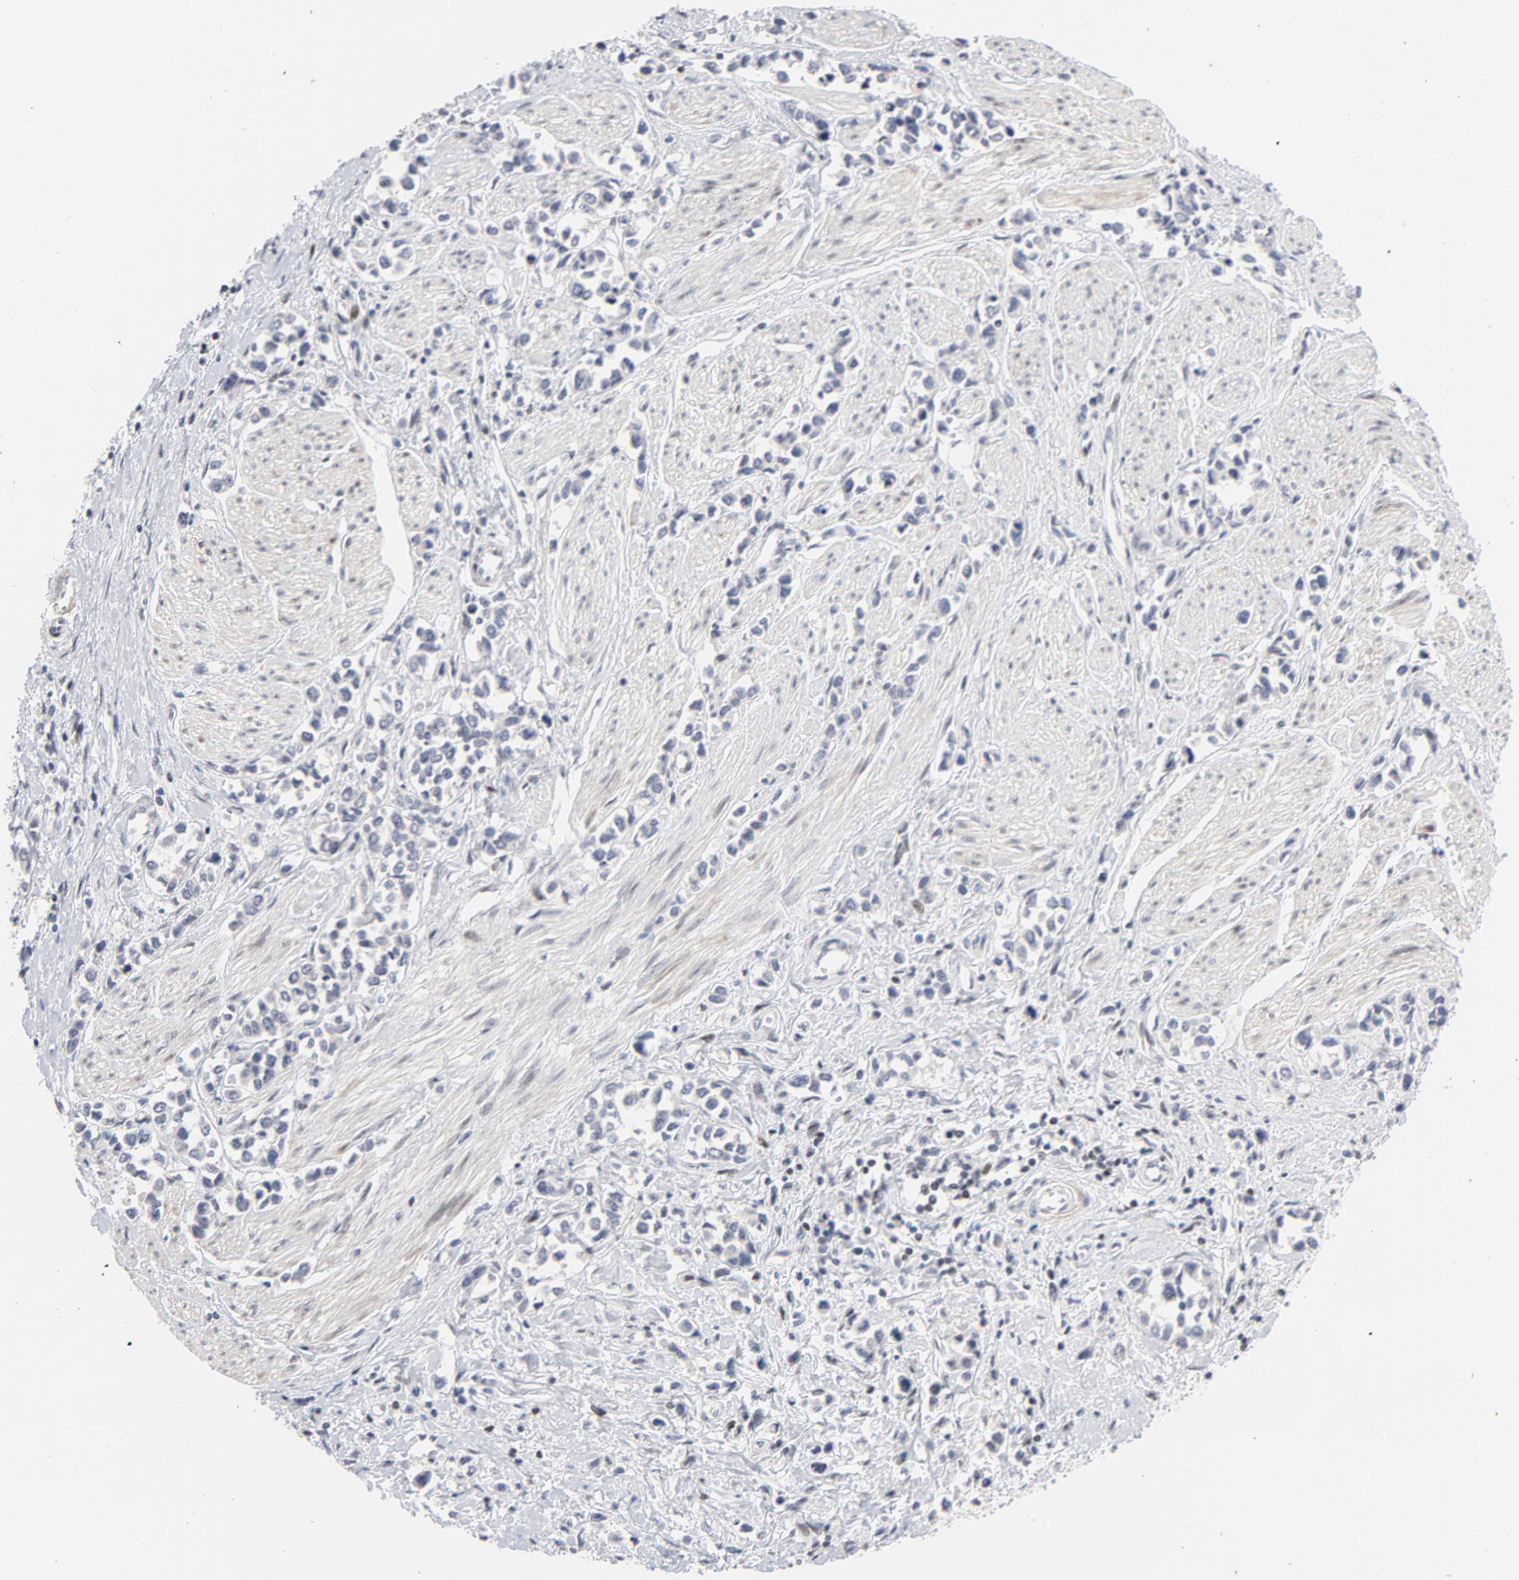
{"staining": {"intensity": "negative", "quantity": "none", "location": "none"}, "tissue": "stomach cancer", "cell_type": "Tumor cells", "image_type": "cancer", "snomed": [{"axis": "morphology", "description": "Adenocarcinoma, NOS"}, {"axis": "topography", "description": "Stomach, upper"}], "caption": "An image of human stomach cancer (adenocarcinoma) is negative for staining in tumor cells.", "gene": "NFIC", "patient": {"sex": "male", "age": 76}}